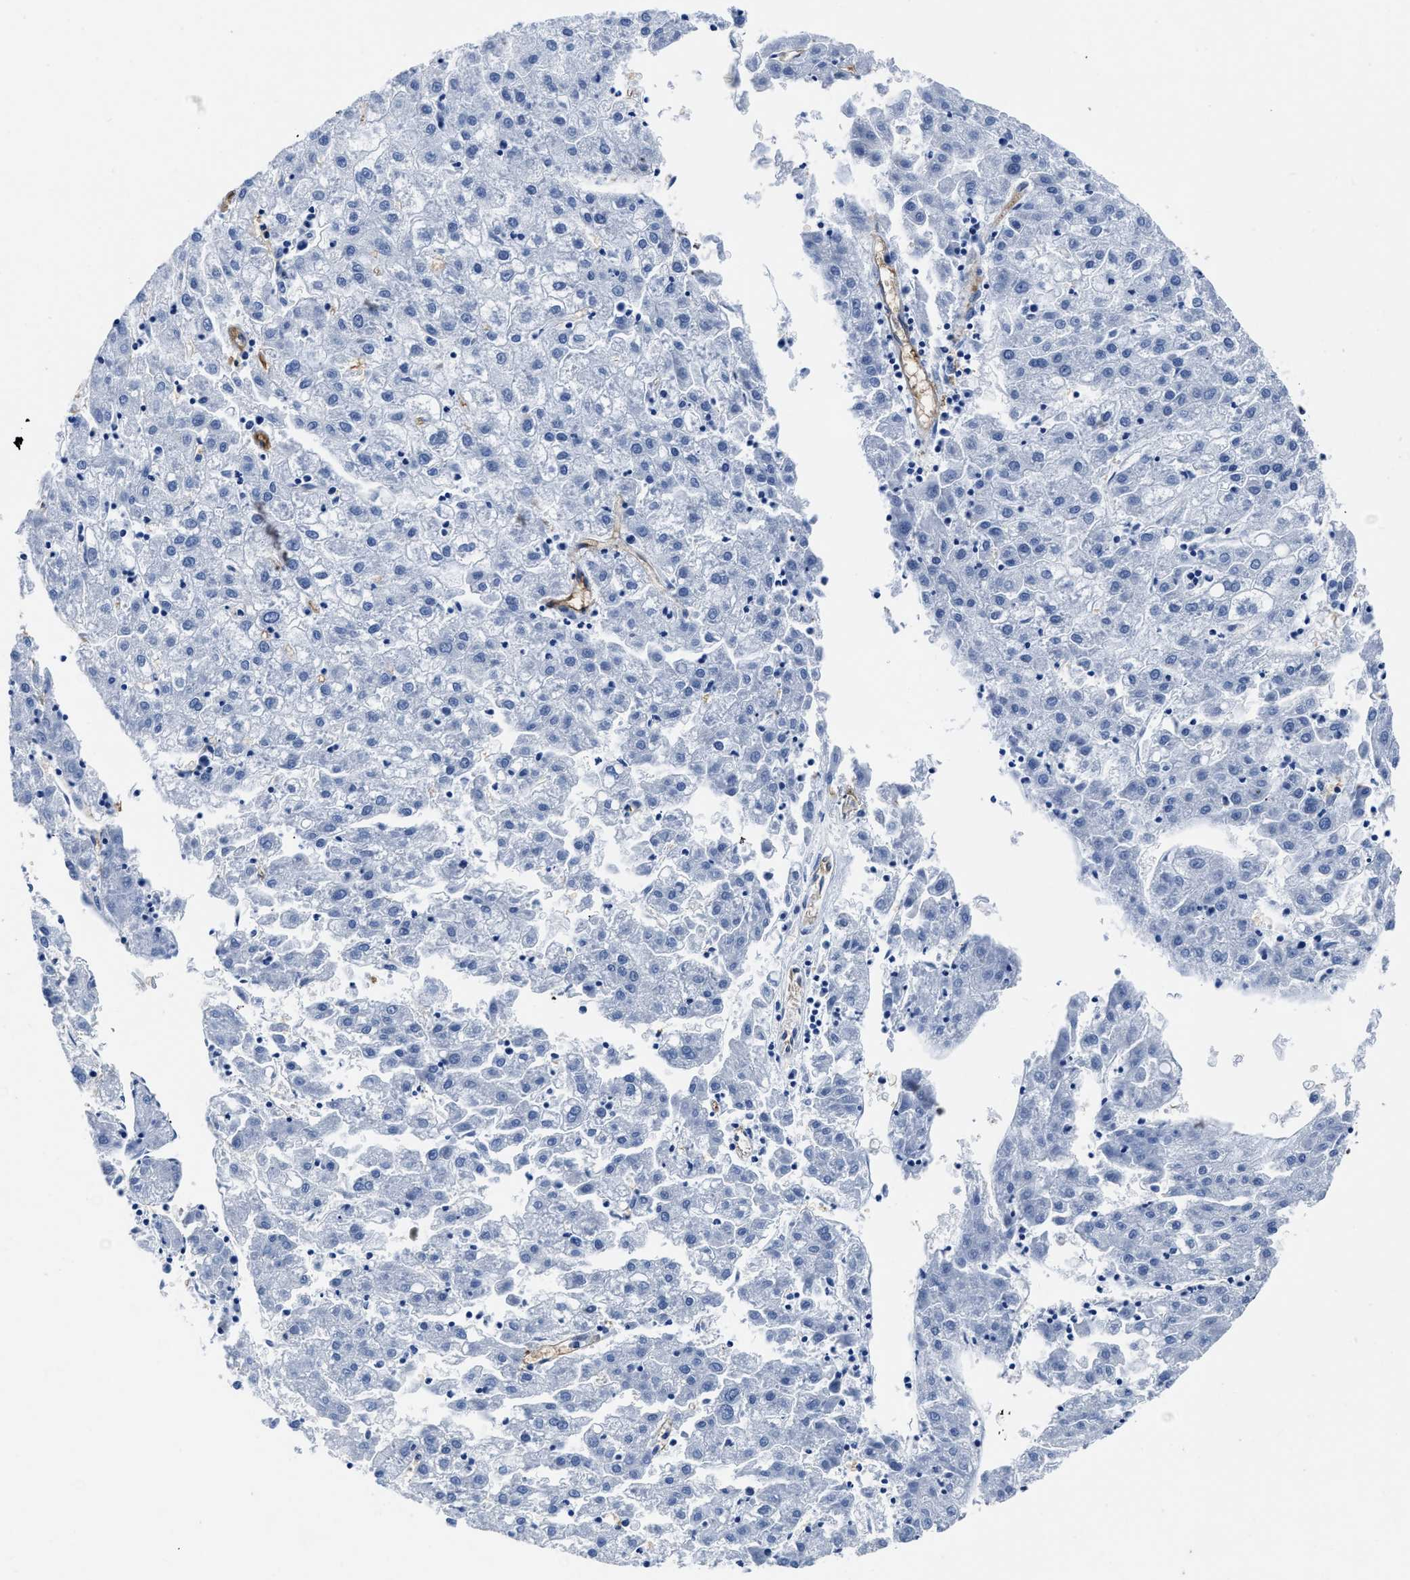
{"staining": {"intensity": "negative", "quantity": "none", "location": "none"}, "tissue": "liver cancer", "cell_type": "Tumor cells", "image_type": "cancer", "snomed": [{"axis": "morphology", "description": "Carcinoma, Hepatocellular, NOS"}, {"axis": "topography", "description": "Liver"}], "caption": "There is no significant positivity in tumor cells of liver cancer (hepatocellular carcinoma).", "gene": "AQP1", "patient": {"sex": "male", "age": 72}}